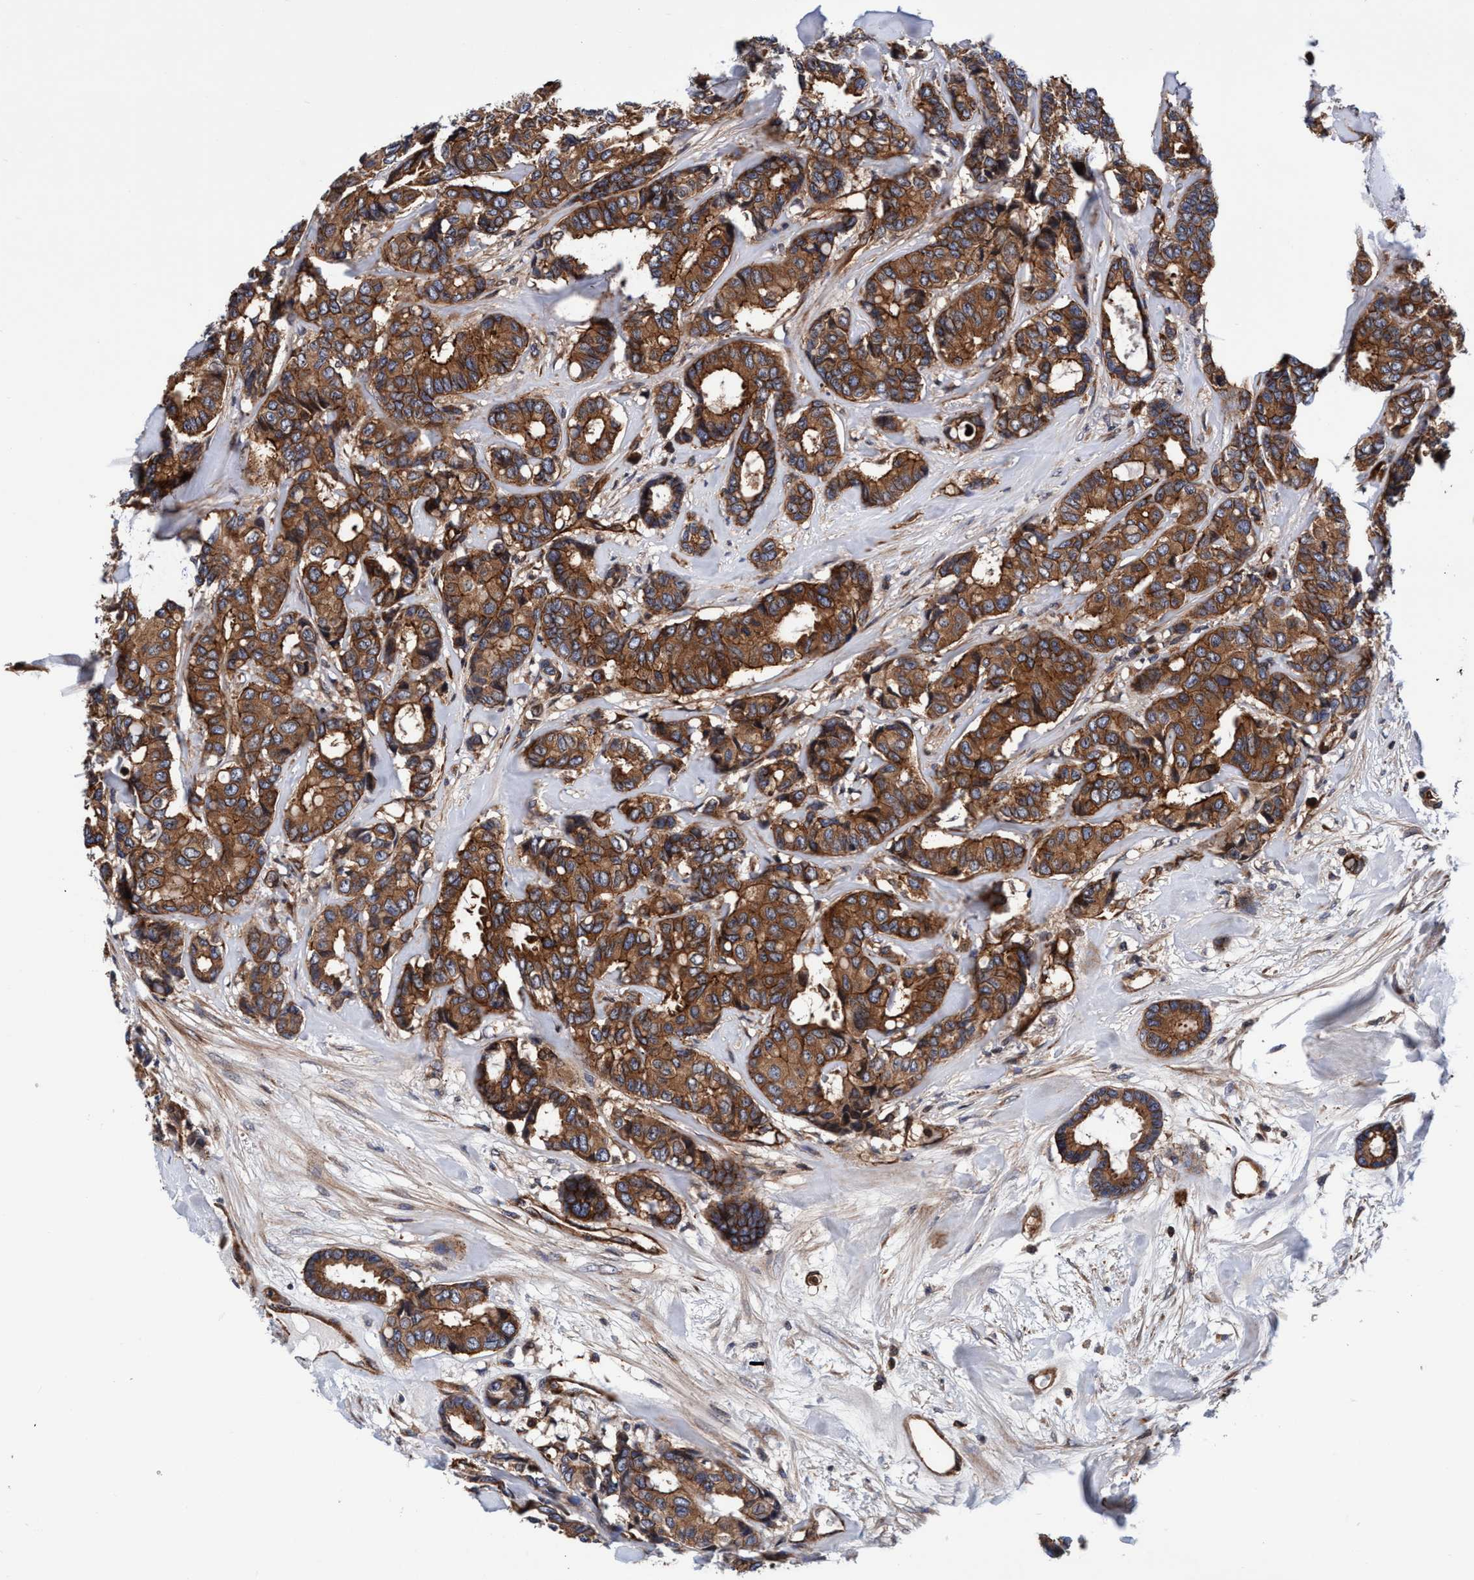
{"staining": {"intensity": "strong", "quantity": ">75%", "location": "cytoplasmic/membranous"}, "tissue": "breast cancer", "cell_type": "Tumor cells", "image_type": "cancer", "snomed": [{"axis": "morphology", "description": "Duct carcinoma"}, {"axis": "topography", "description": "Breast"}], "caption": "Tumor cells exhibit high levels of strong cytoplasmic/membranous expression in about >75% of cells in human breast infiltrating ductal carcinoma.", "gene": "MCM3AP", "patient": {"sex": "female", "age": 87}}